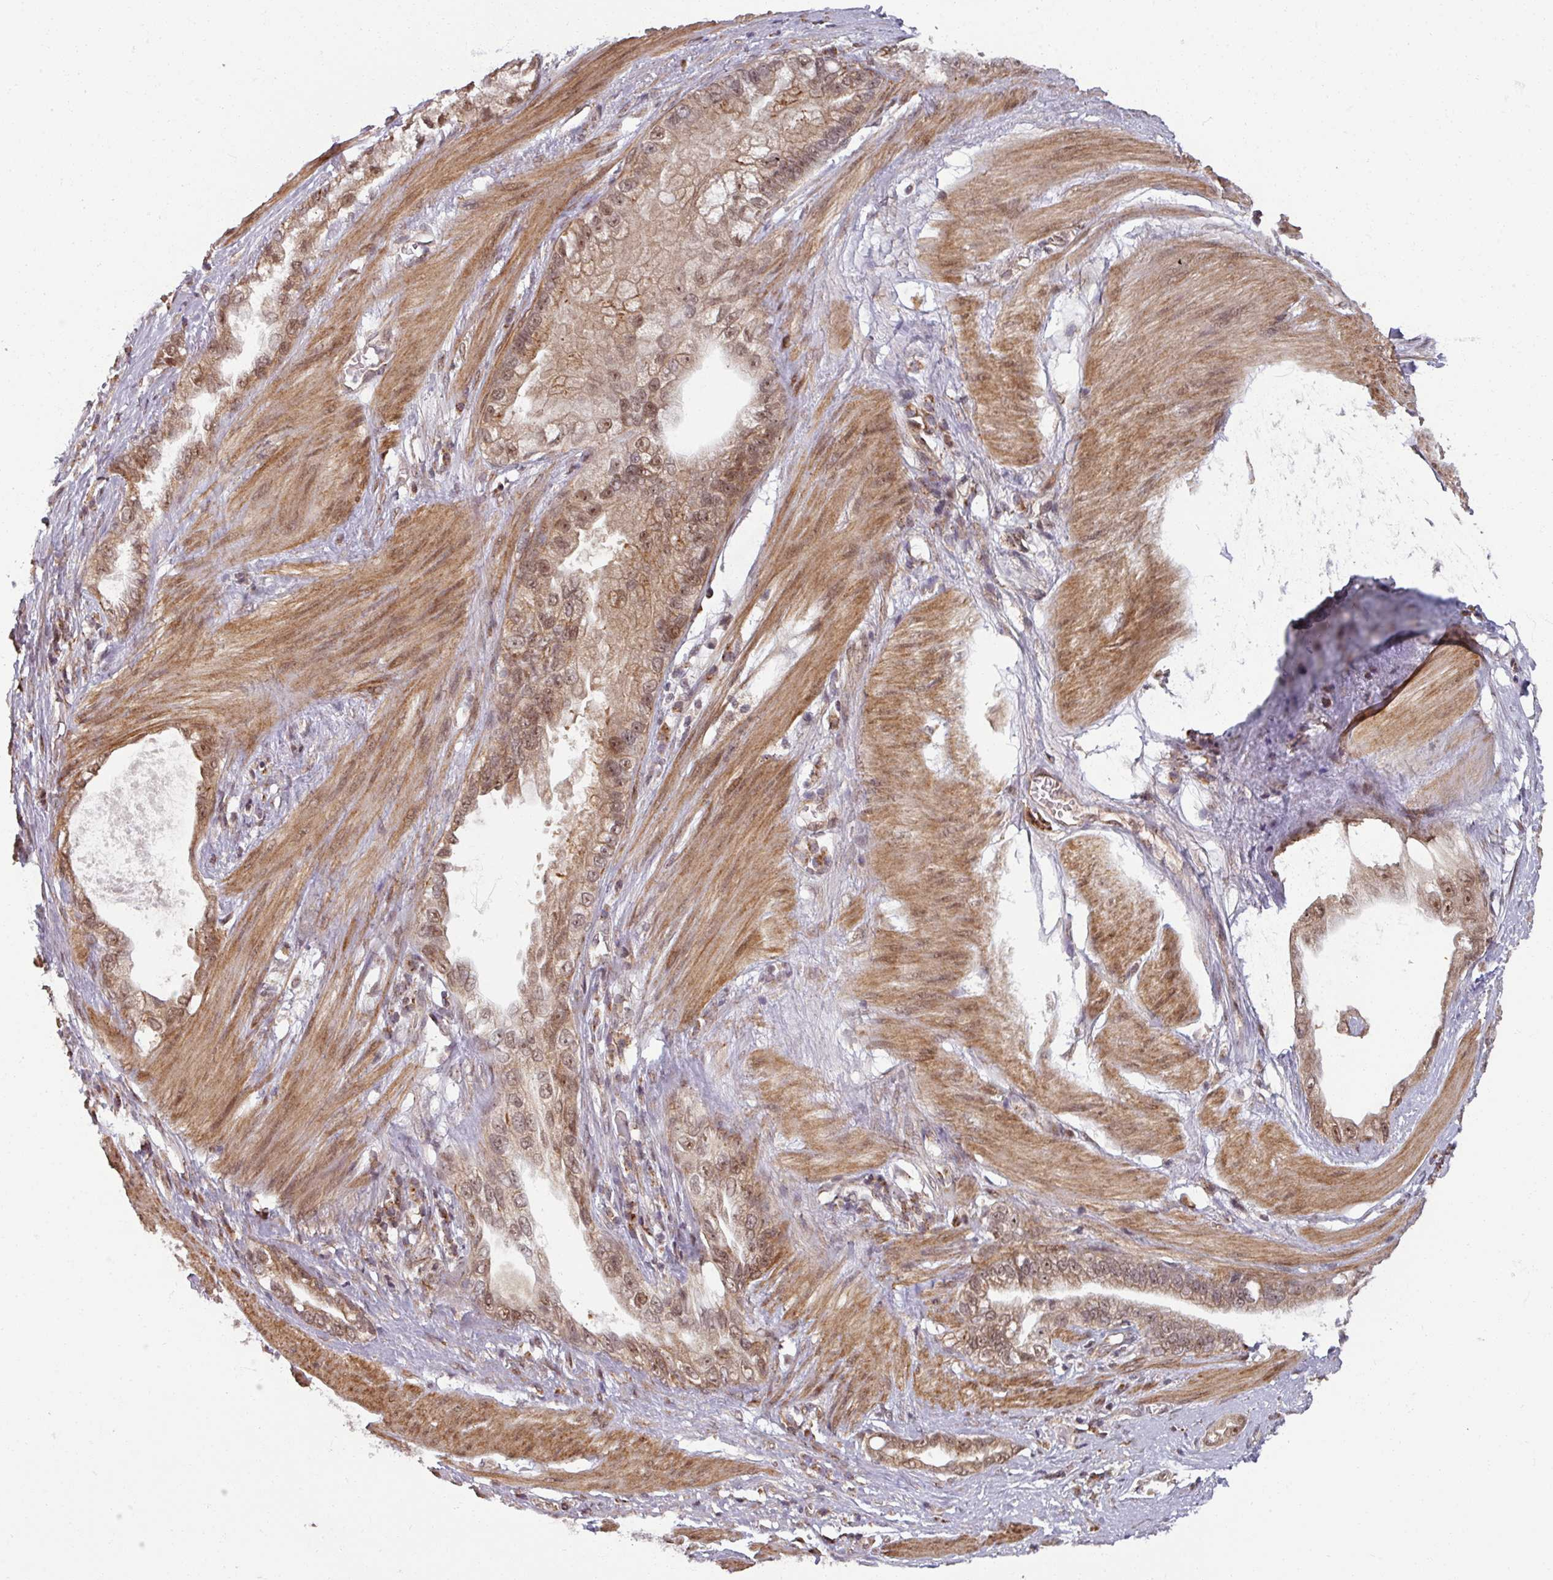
{"staining": {"intensity": "moderate", "quantity": ">75%", "location": "cytoplasmic/membranous,nuclear"}, "tissue": "stomach cancer", "cell_type": "Tumor cells", "image_type": "cancer", "snomed": [{"axis": "morphology", "description": "Adenocarcinoma, NOS"}, {"axis": "topography", "description": "Stomach"}], "caption": "Adenocarcinoma (stomach) stained with a protein marker reveals moderate staining in tumor cells.", "gene": "SWI5", "patient": {"sex": "male", "age": 55}}